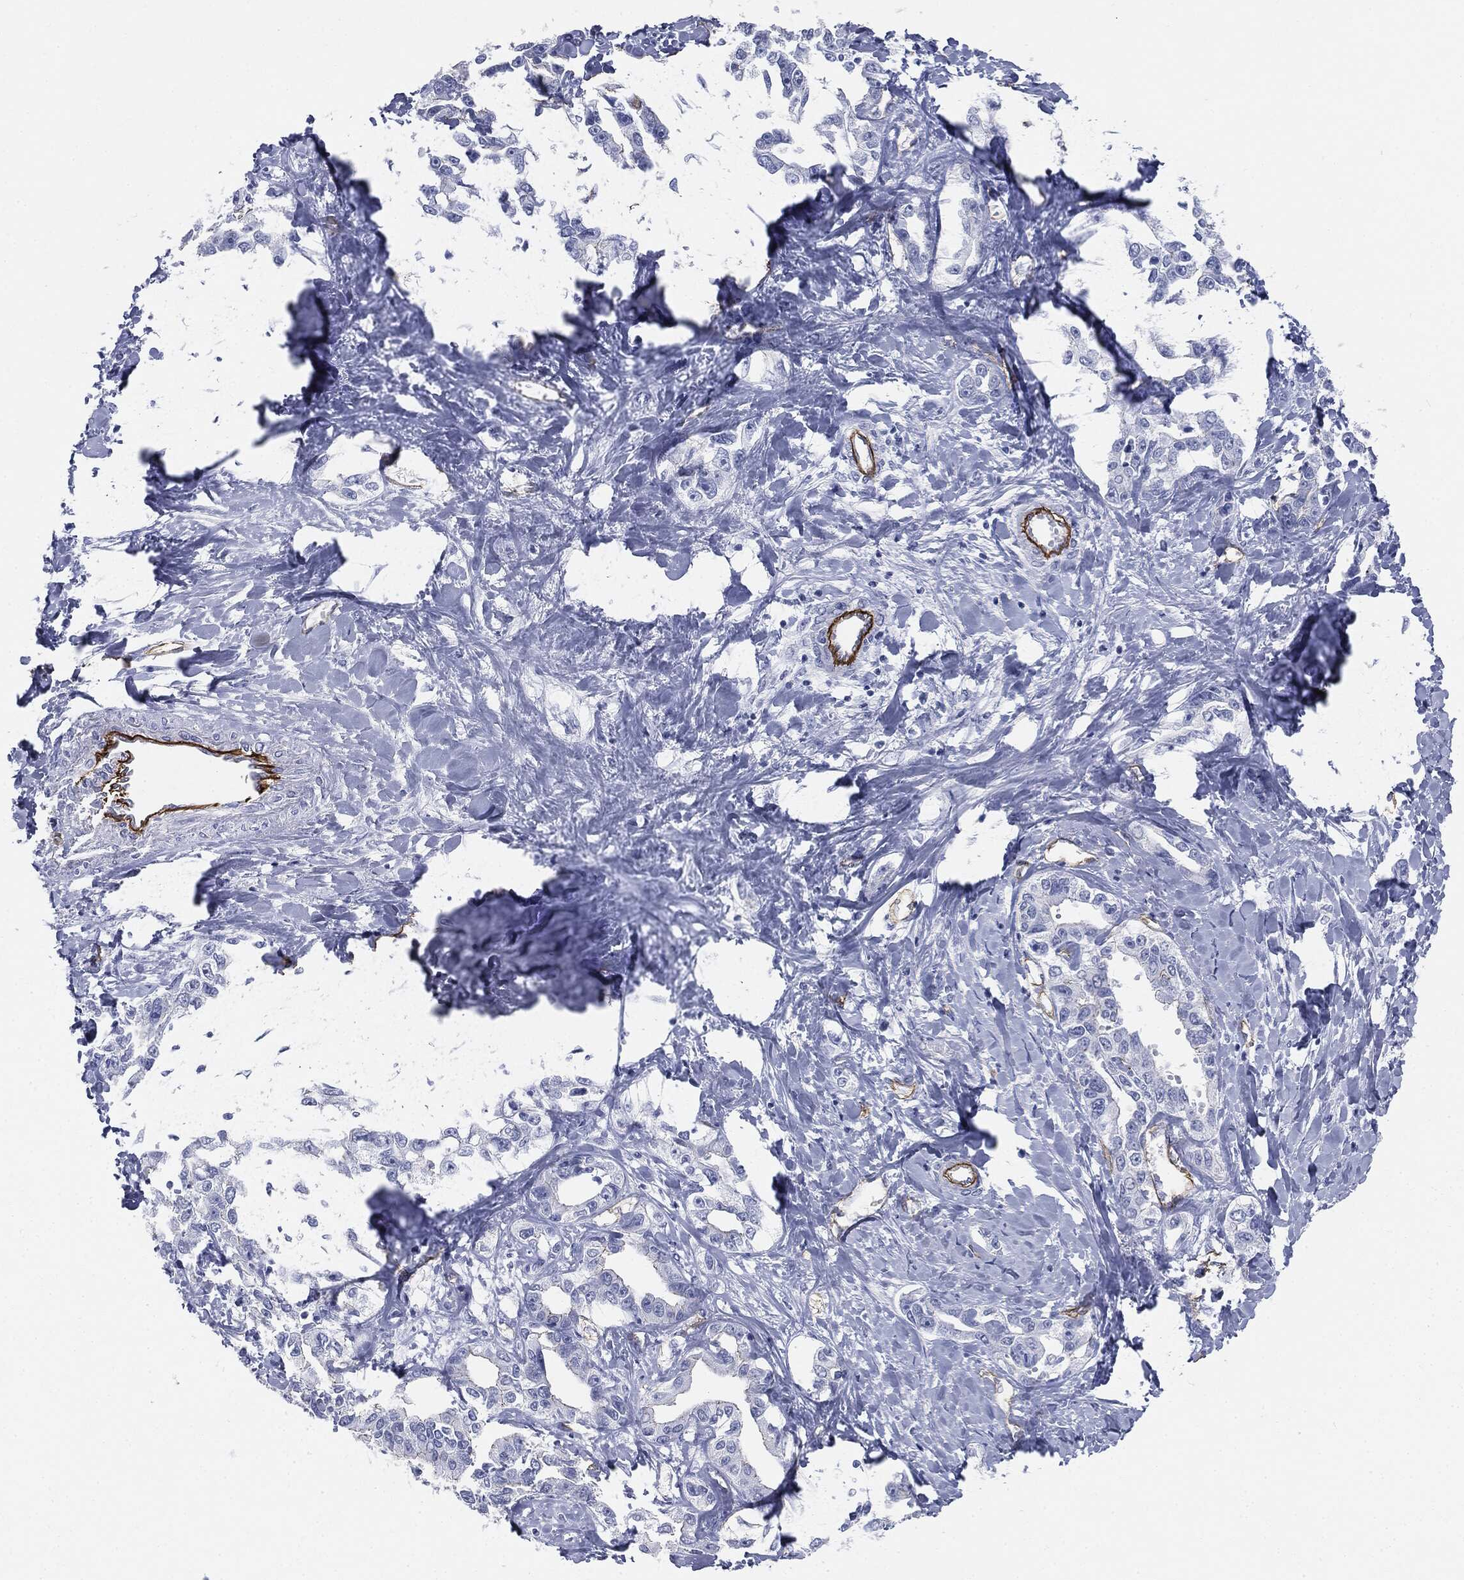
{"staining": {"intensity": "negative", "quantity": "none", "location": "none"}, "tissue": "liver cancer", "cell_type": "Tumor cells", "image_type": "cancer", "snomed": [{"axis": "morphology", "description": "Cholangiocarcinoma"}, {"axis": "topography", "description": "Liver"}], "caption": "This is a histopathology image of immunohistochemistry staining of liver cancer (cholangiocarcinoma), which shows no expression in tumor cells.", "gene": "MUC5AC", "patient": {"sex": "male", "age": 59}}